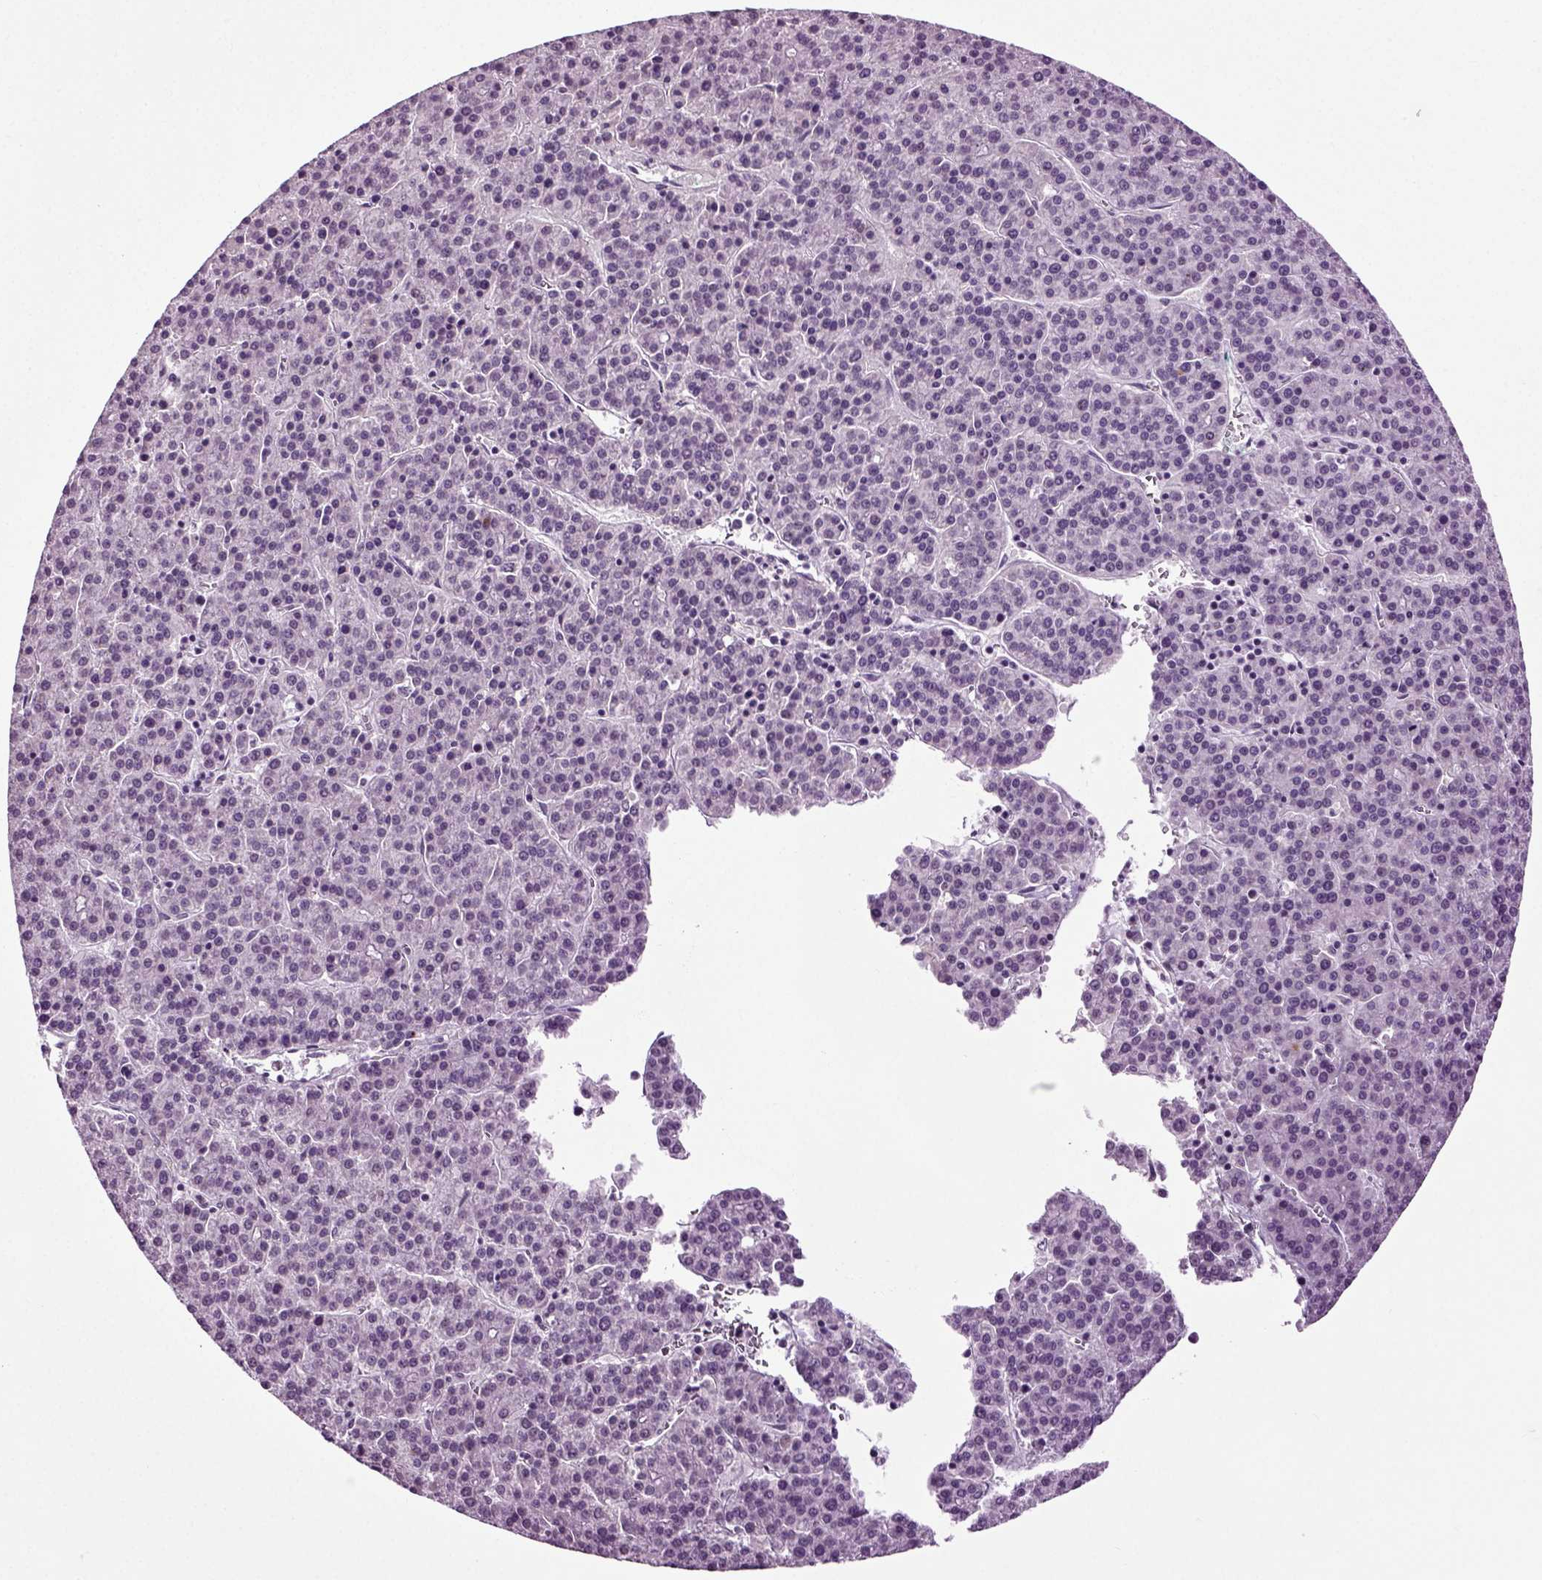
{"staining": {"intensity": "negative", "quantity": "none", "location": "none"}, "tissue": "liver cancer", "cell_type": "Tumor cells", "image_type": "cancer", "snomed": [{"axis": "morphology", "description": "Carcinoma, Hepatocellular, NOS"}, {"axis": "topography", "description": "Liver"}], "caption": "Liver cancer (hepatocellular carcinoma) was stained to show a protein in brown. There is no significant positivity in tumor cells.", "gene": "SPATA17", "patient": {"sex": "female", "age": 58}}